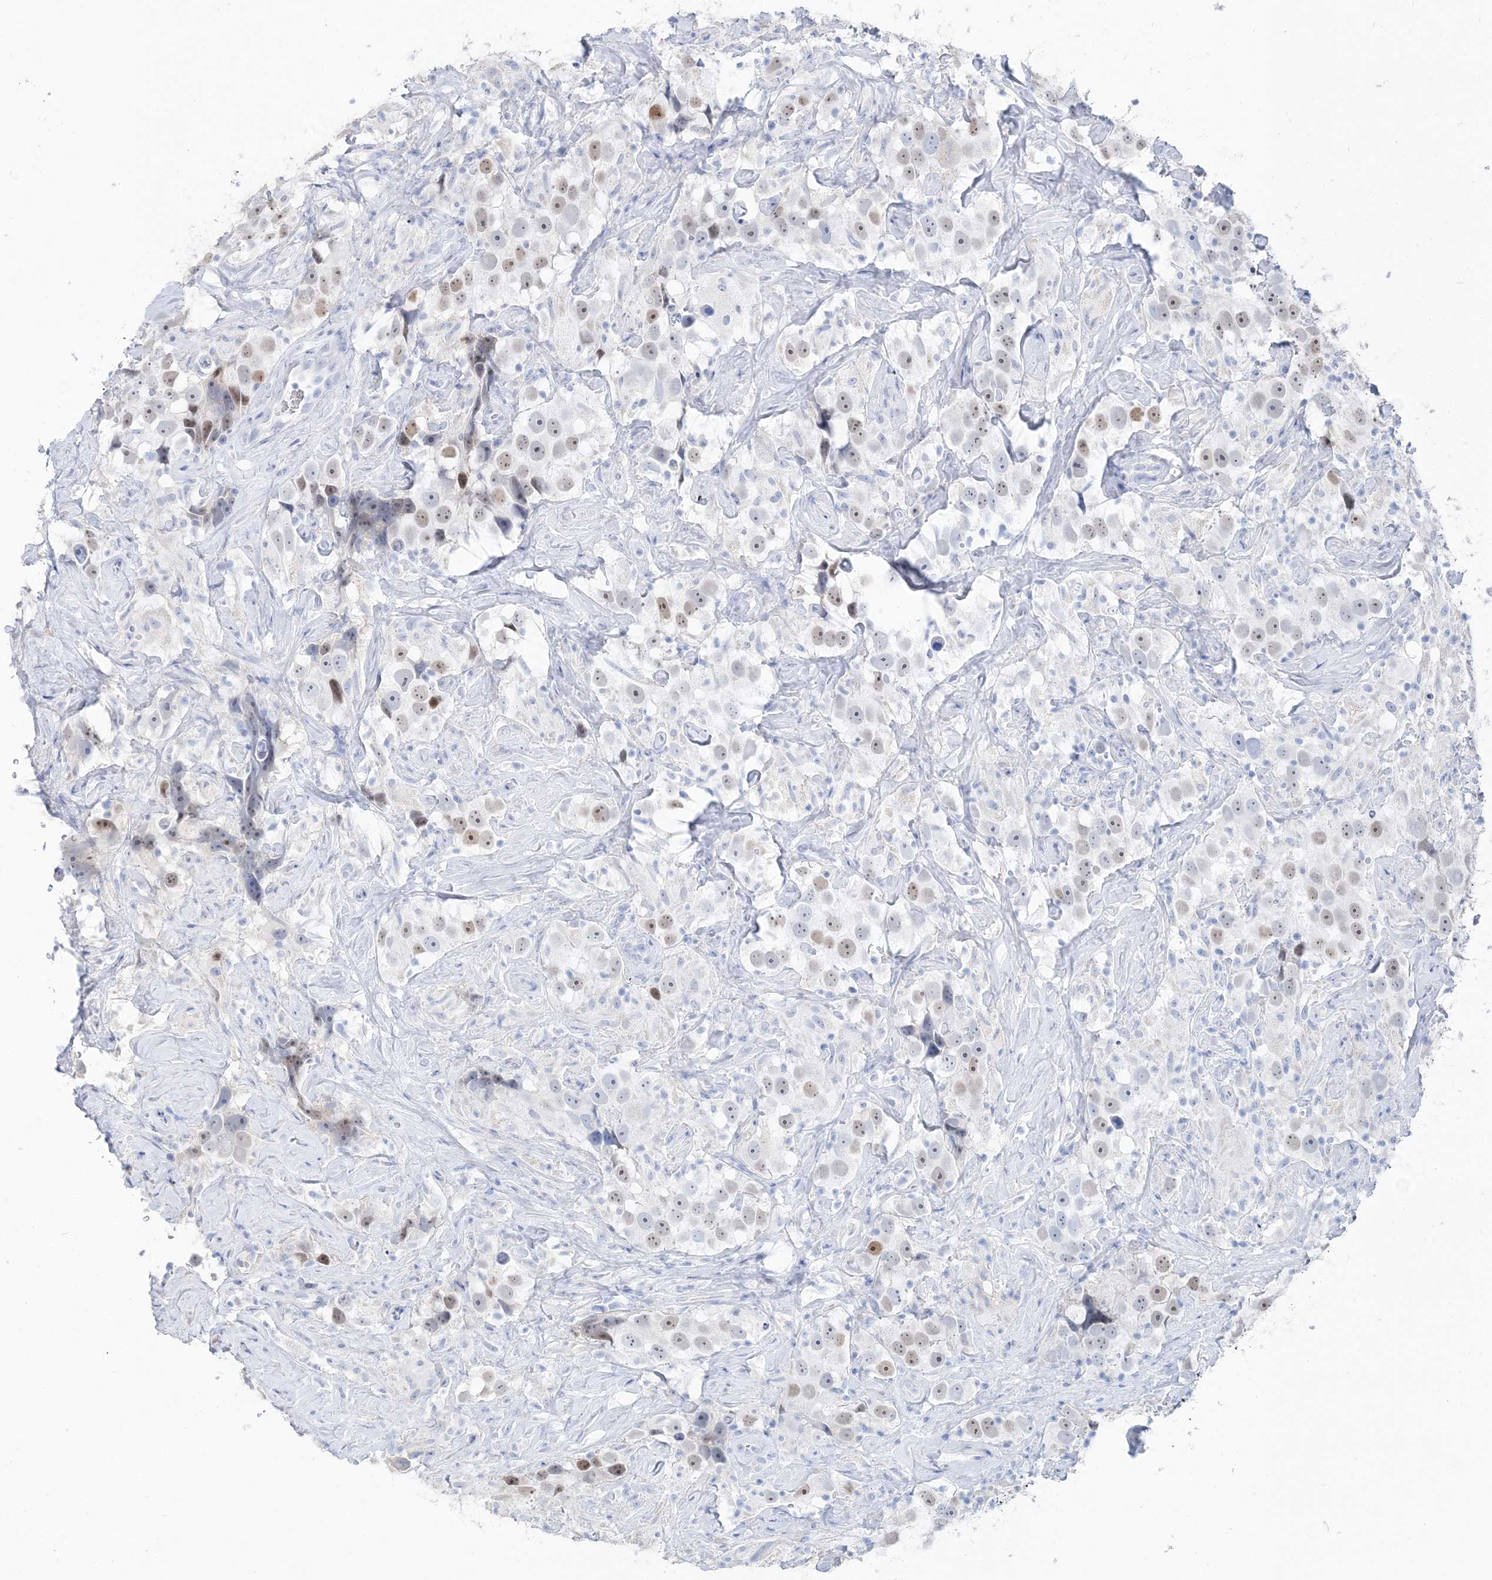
{"staining": {"intensity": "moderate", "quantity": "25%-75%", "location": "nuclear"}, "tissue": "testis cancer", "cell_type": "Tumor cells", "image_type": "cancer", "snomed": [{"axis": "morphology", "description": "Seminoma, NOS"}, {"axis": "topography", "description": "Testis"}], "caption": "Testis cancer (seminoma) stained with DAB (3,3'-diaminobenzidine) immunohistochemistry (IHC) shows medium levels of moderate nuclear staining in about 25%-75% of tumor cells.", "gene": "TSPYL6", "patient": {"sex": "male", "age": 49}}